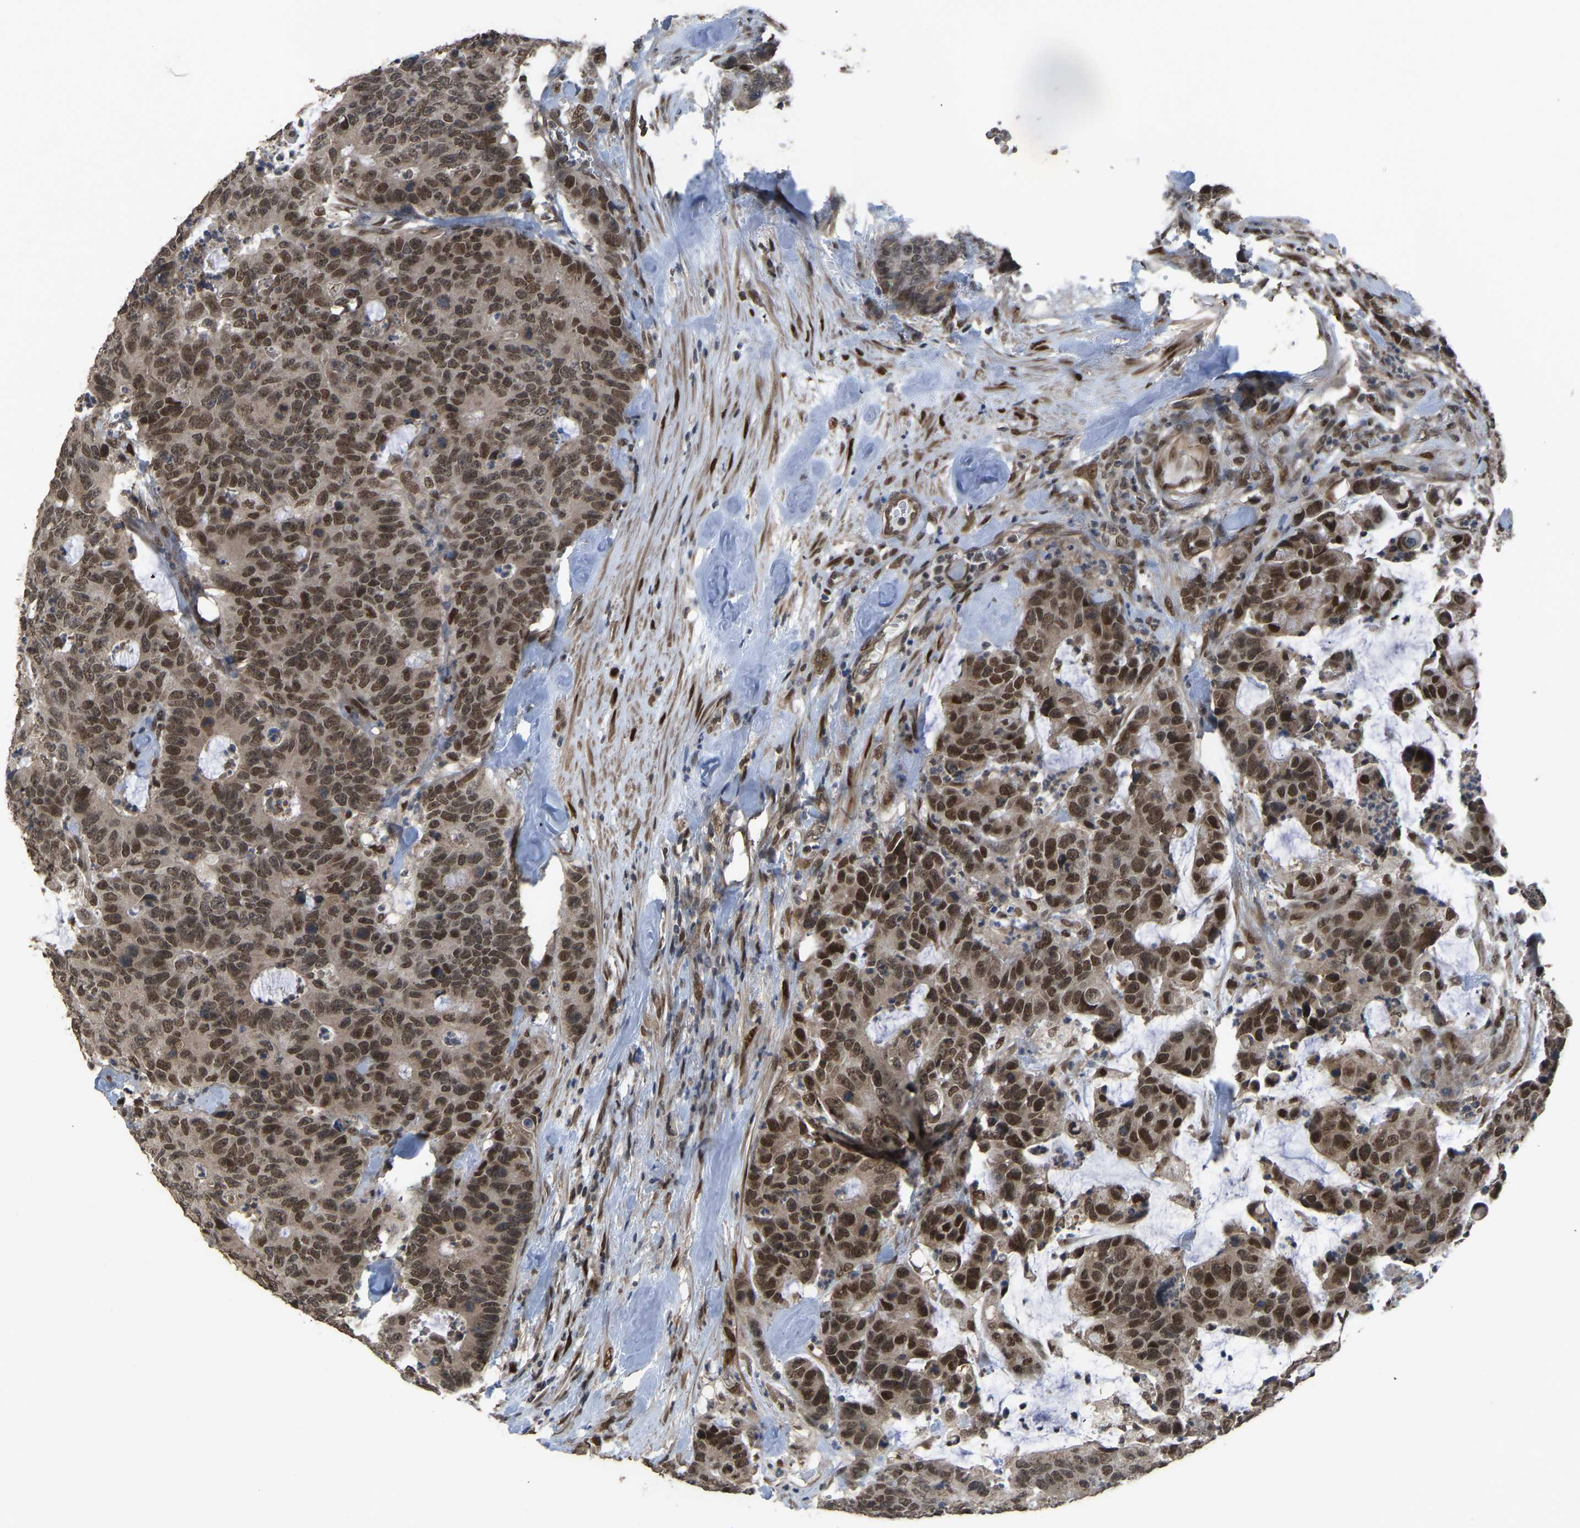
{"staining": {"intensity": "strong", "quantity": "25%-75%", "location": "cytoplasmic/membranous,nuclear"}, "tissue": "colorectal cancer", "cell_type": "Tumor cells", "image_type": "cancer", "snomed": [{"axis": "morphology", "description": "Adenocarcinoma, NOS"}, {"axis": "topography", "description": "Colon"}], "caption": "The histopathology image reveals staining of colorectal adenocarcinoma, revealing strong cytoplasmic/membranous and nuclear protein staining (brown color) within tumor cells. The staining was performed using DAB, with brown indicating positive protein expression. Nuclei are stained blue with hematoxylin.", "gene": "KPNA6", "patient": {"sex": "female", "age": 86}}